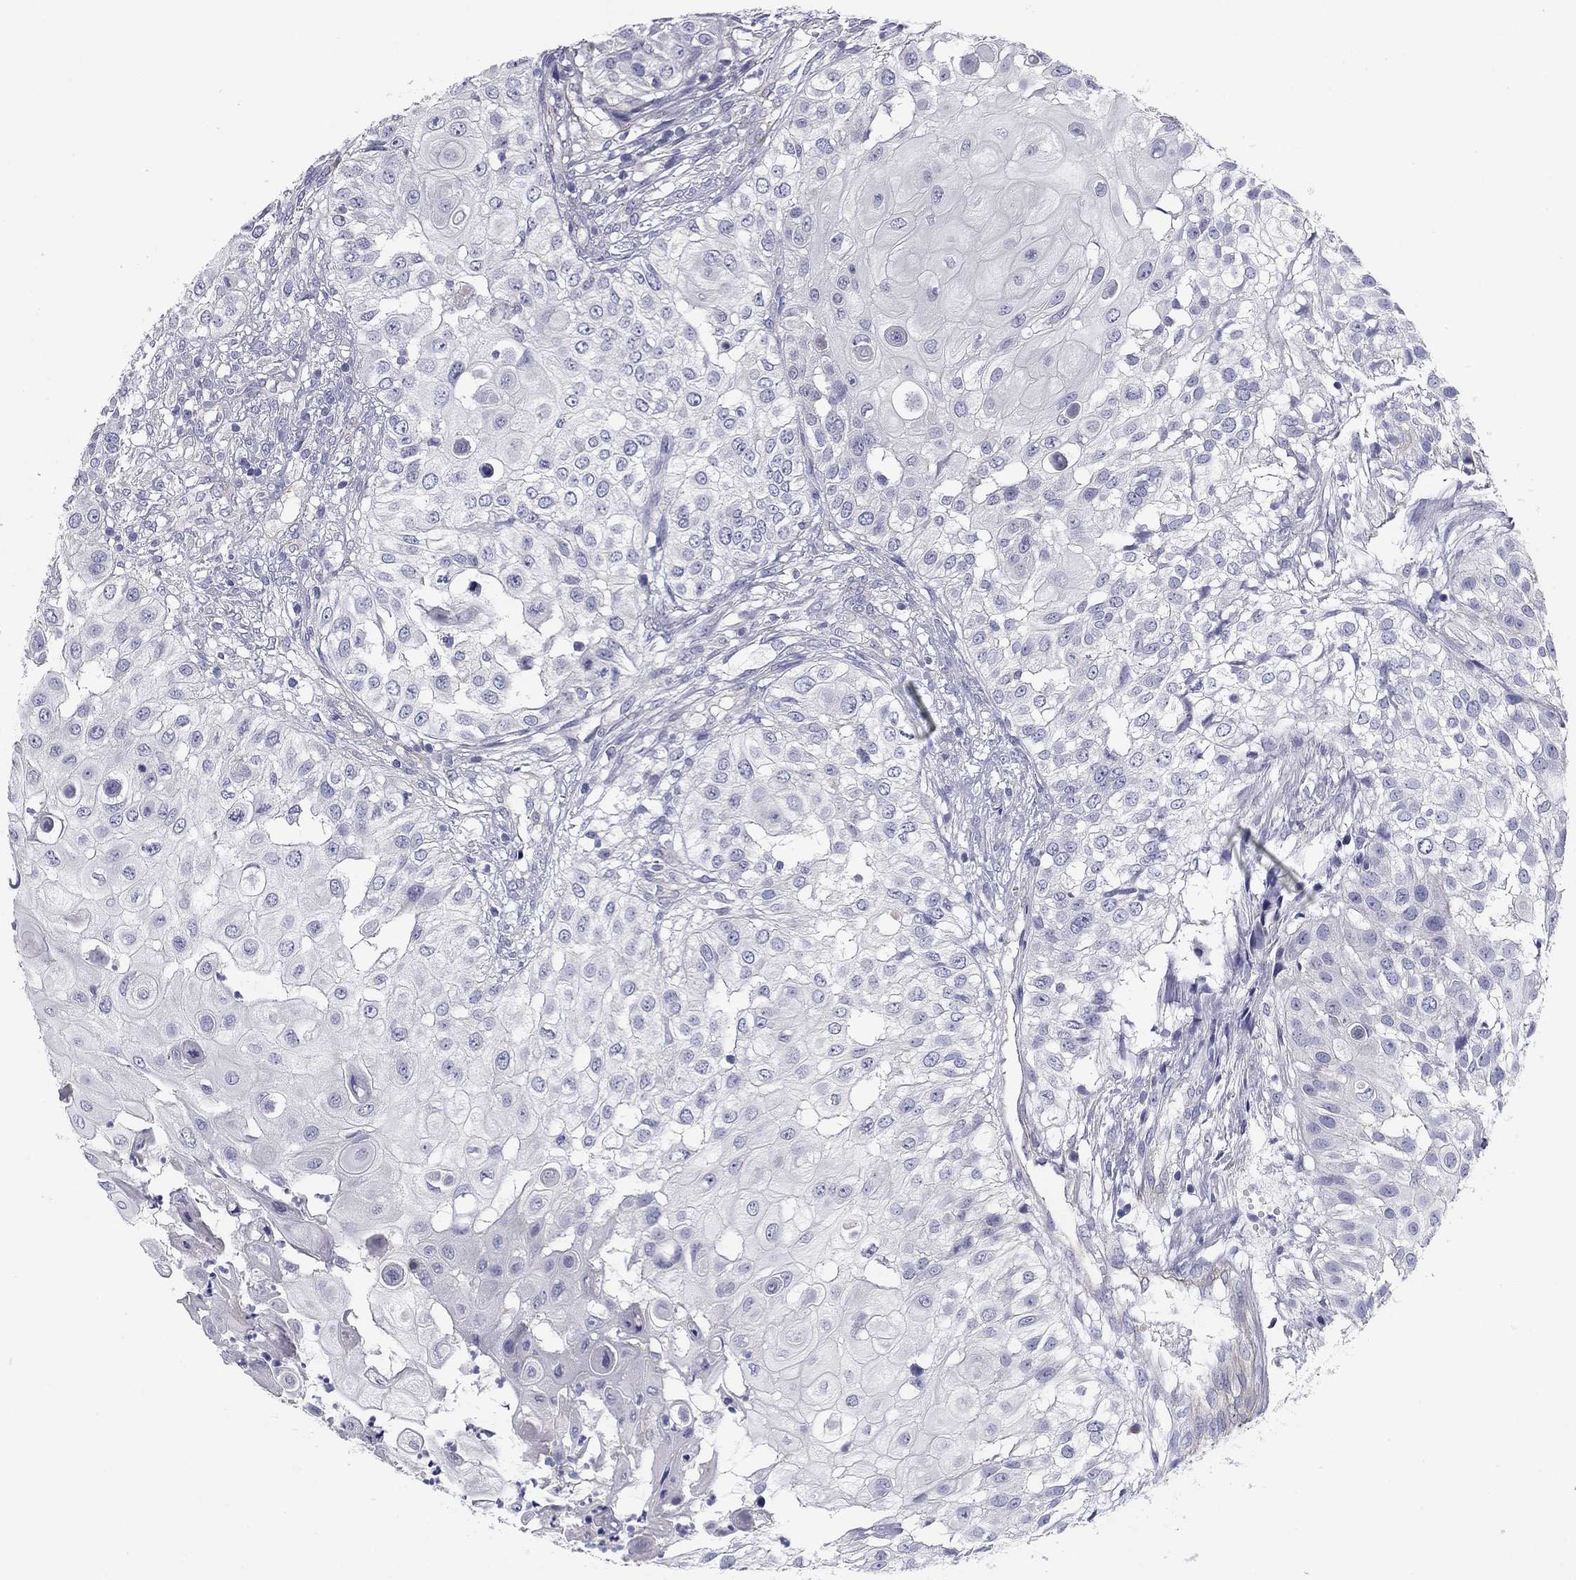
{"staining": {"intensity": "negative", "quantity": "none", "location": "none"}, "tissue": "urothelial cancer", "cell_type": "Tumor cells", "image_type": "cancer", "snomed": [{"axis": "morphology", "description": "Urothelial carcinoma, High grade"}, {"axis": "topography", "description": "Urinary bladder"}], "caption": "IHC histopathology image of neoplastic tissue: urothelial cancer stained with DAB (3,3'-diaminobenzidine) demonstrates no significant protein expression in tumor cells. (IHC, brightfield microscopy, high magnification).", "gene": "SEPTIN3", "patient": {"sex": "female", "age": 79}}